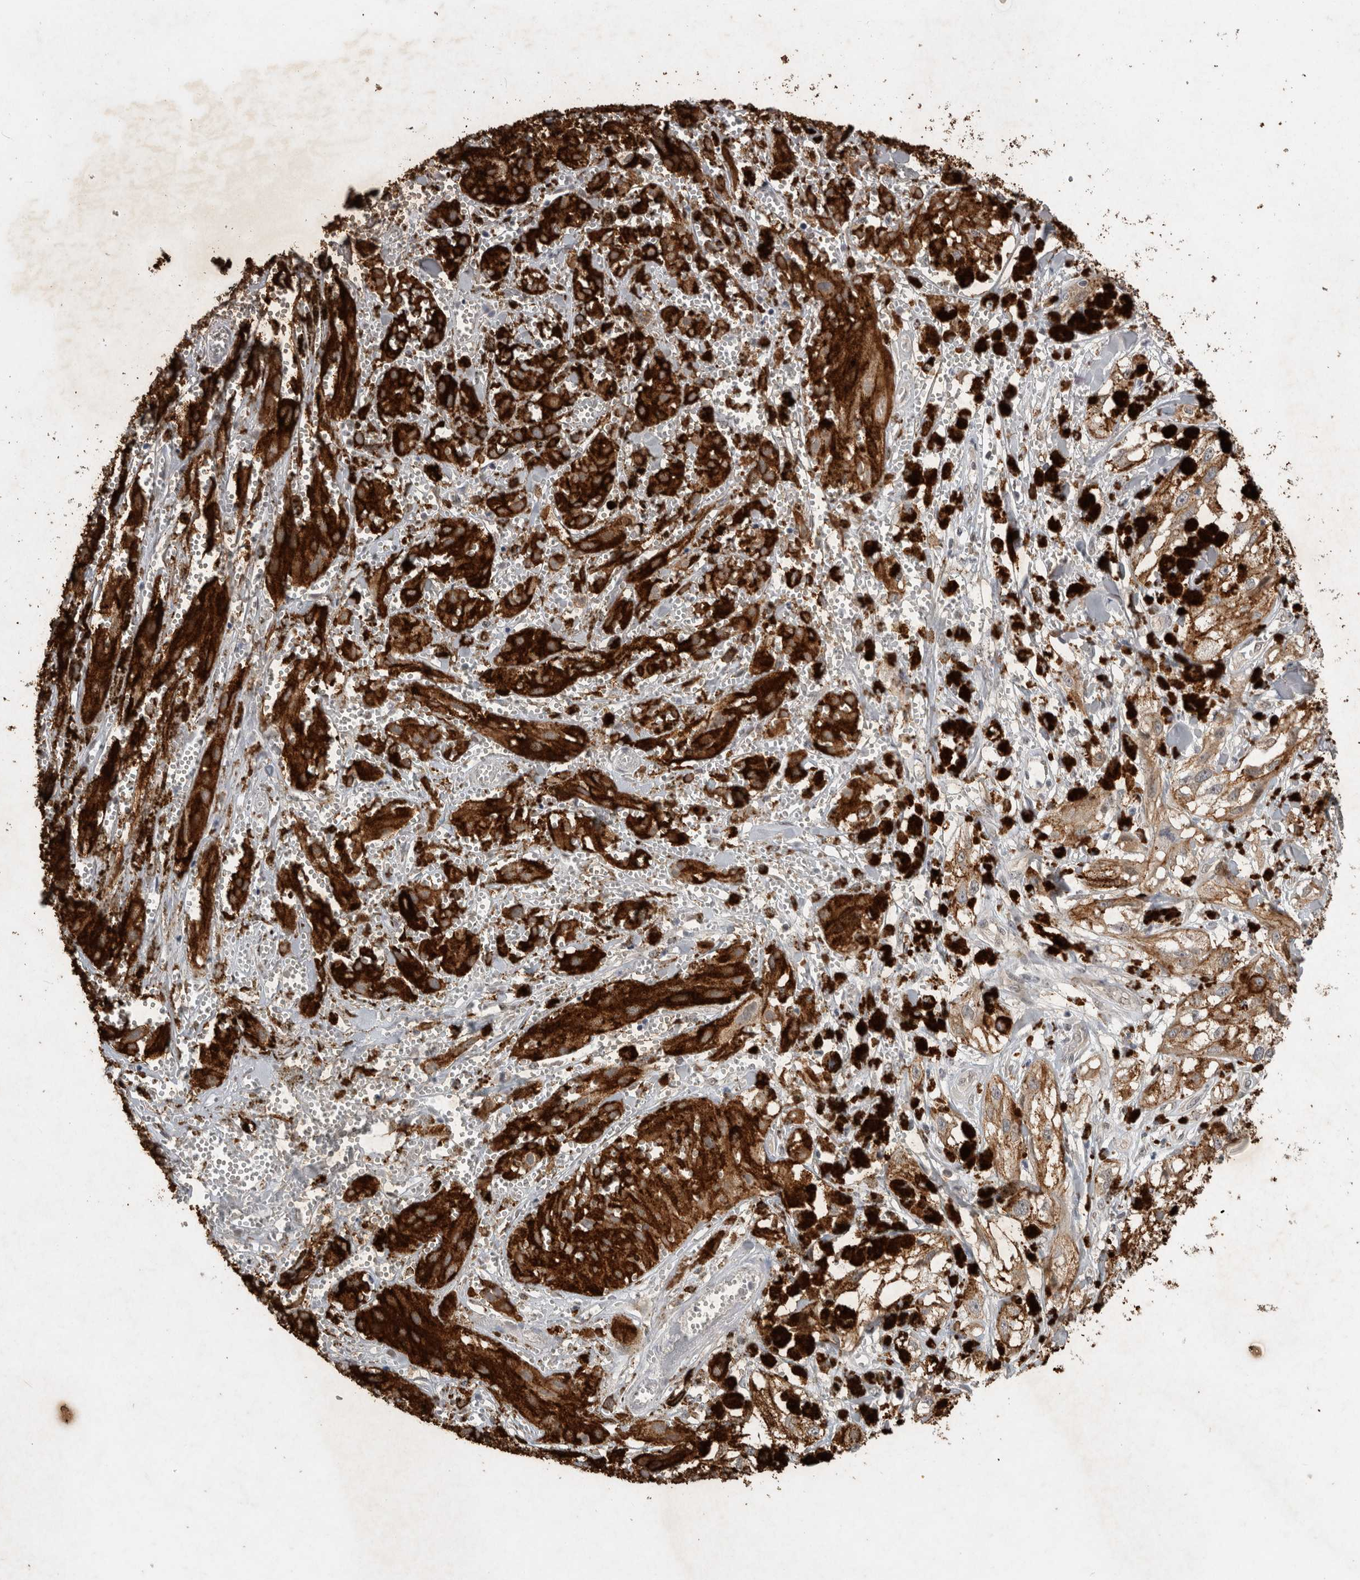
{"staining": {"intensity": "weak", "quantity": "25%-75%", "location": "cytoplasmic/membranous"}, "tissue": "melanoma", "cell_type": "Tumor cells", "image_type": "cancer", "snomed": [{"axis": "morphology", "description": "Malignant melanoma, NOS"}, {"axis": "topography", "description": "Skin"}], "caption": "DAB immunohistochemical staining of human malignant melanoma exhibits weak cytoplasmic/membranous protein staining in about 25%-75% of tumor cells. (DAB = brown stain, brightfield microscopy at high magnification).", "gene": "RHPN1", "patient": {"sex": "male", "age": 88}}